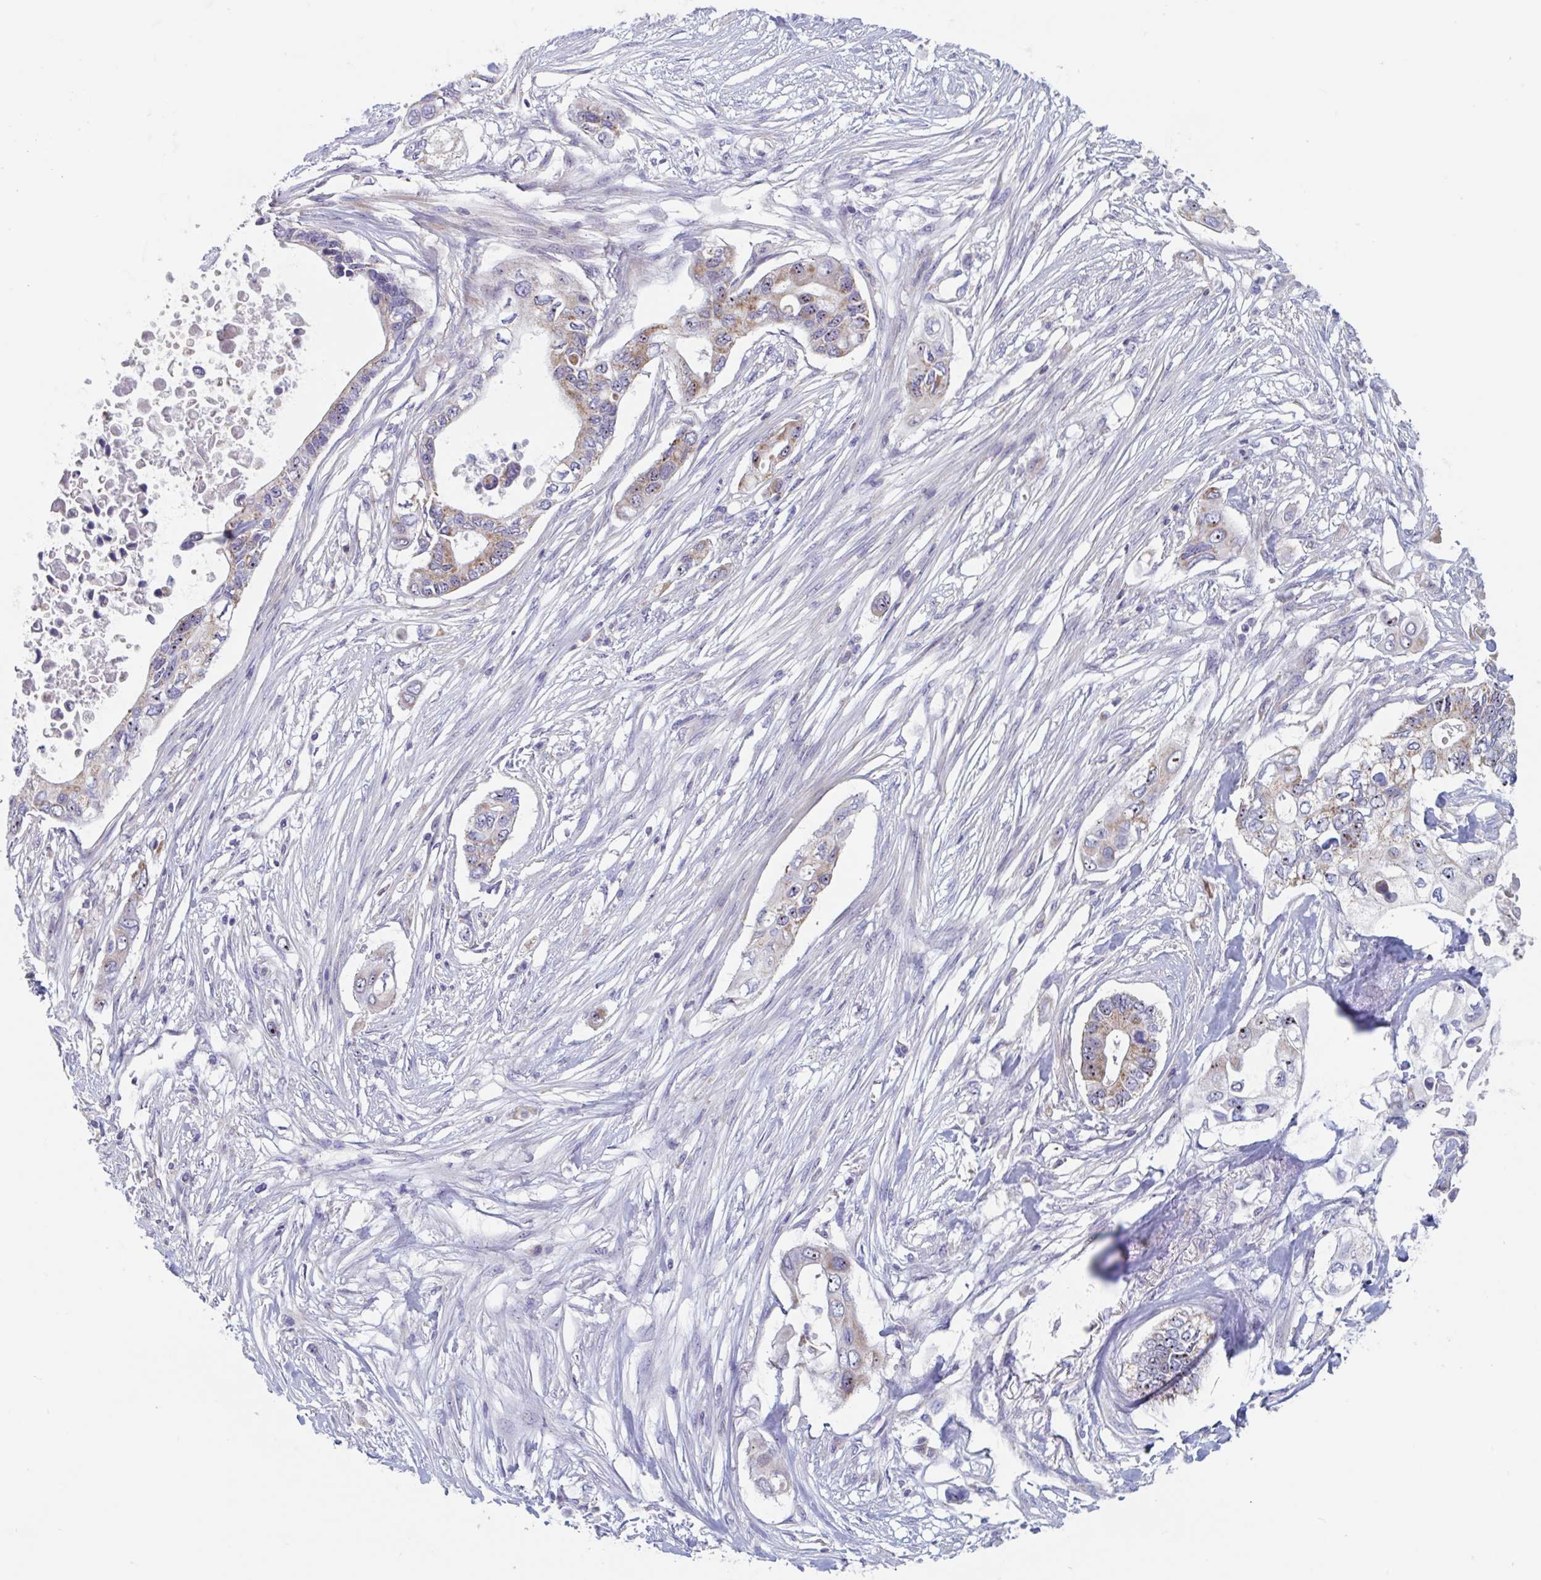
{"staining": {"intensity": "moderate", "quantity": "<25%", "location": "cytoplasmic/membranous,nuclear"}, "tissue": "pancreatic cancer", "cell_type": "Tumor cells", "image_type": "cancer", "snomed": [{"axis": "morphology", "description": "Adenocarcinoma, NOS"}, {"axis": "topography", "description": "Pancreas"}], "caption": "Pancreatic cancer (adenocarcinoma) stained with DAB IHC reveals low levels of moderate cytoplasmic/membranous and nuclear staining in about <25% of tumor cells.", "gene": "MRPL53", "patient": {"sex": "female", "age": 63}}